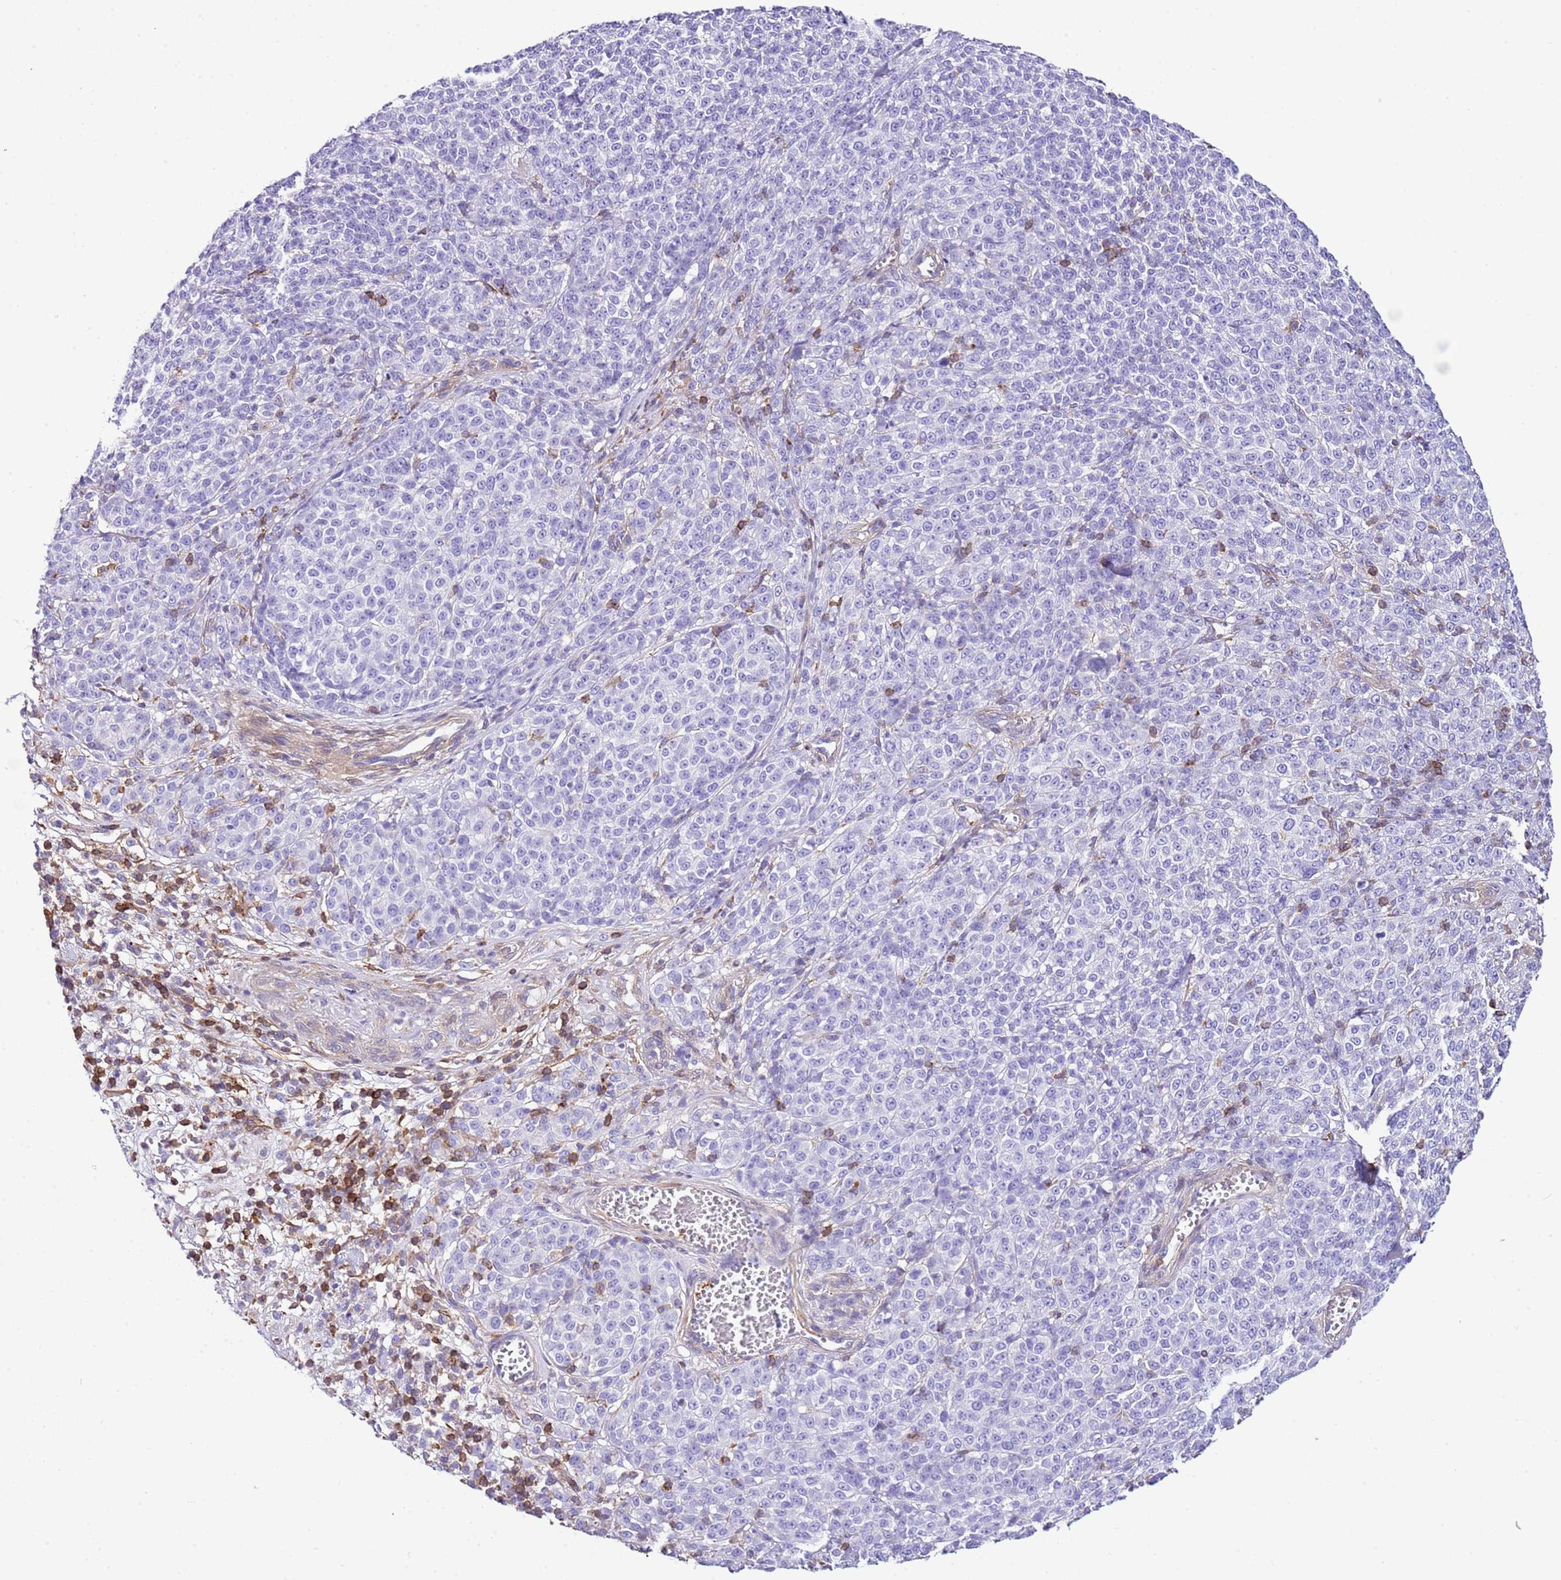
{"staining": {"intensity": "negative", "quantity": "none", "location": "none"}, "tissue": "melanoma", "cell_type": "Tumor cells", "image_type": "cancer", "snomed": [{"axis": "morphology", "description": "Normal tissue, NOS"}, {"axis": "morphology", "description": "Malignant melanoma, NOS"}, {"axis": "topography", "description": "Skin"}], "caption": "IHC image of neoplastic tissue: human malignant melanoma stained with DAB (3,3'-diaminobenzidine) displays no significant protein staining in tumor cells.", "gene": "CNN2", "patient": {"sex": "female", "age": 34}}